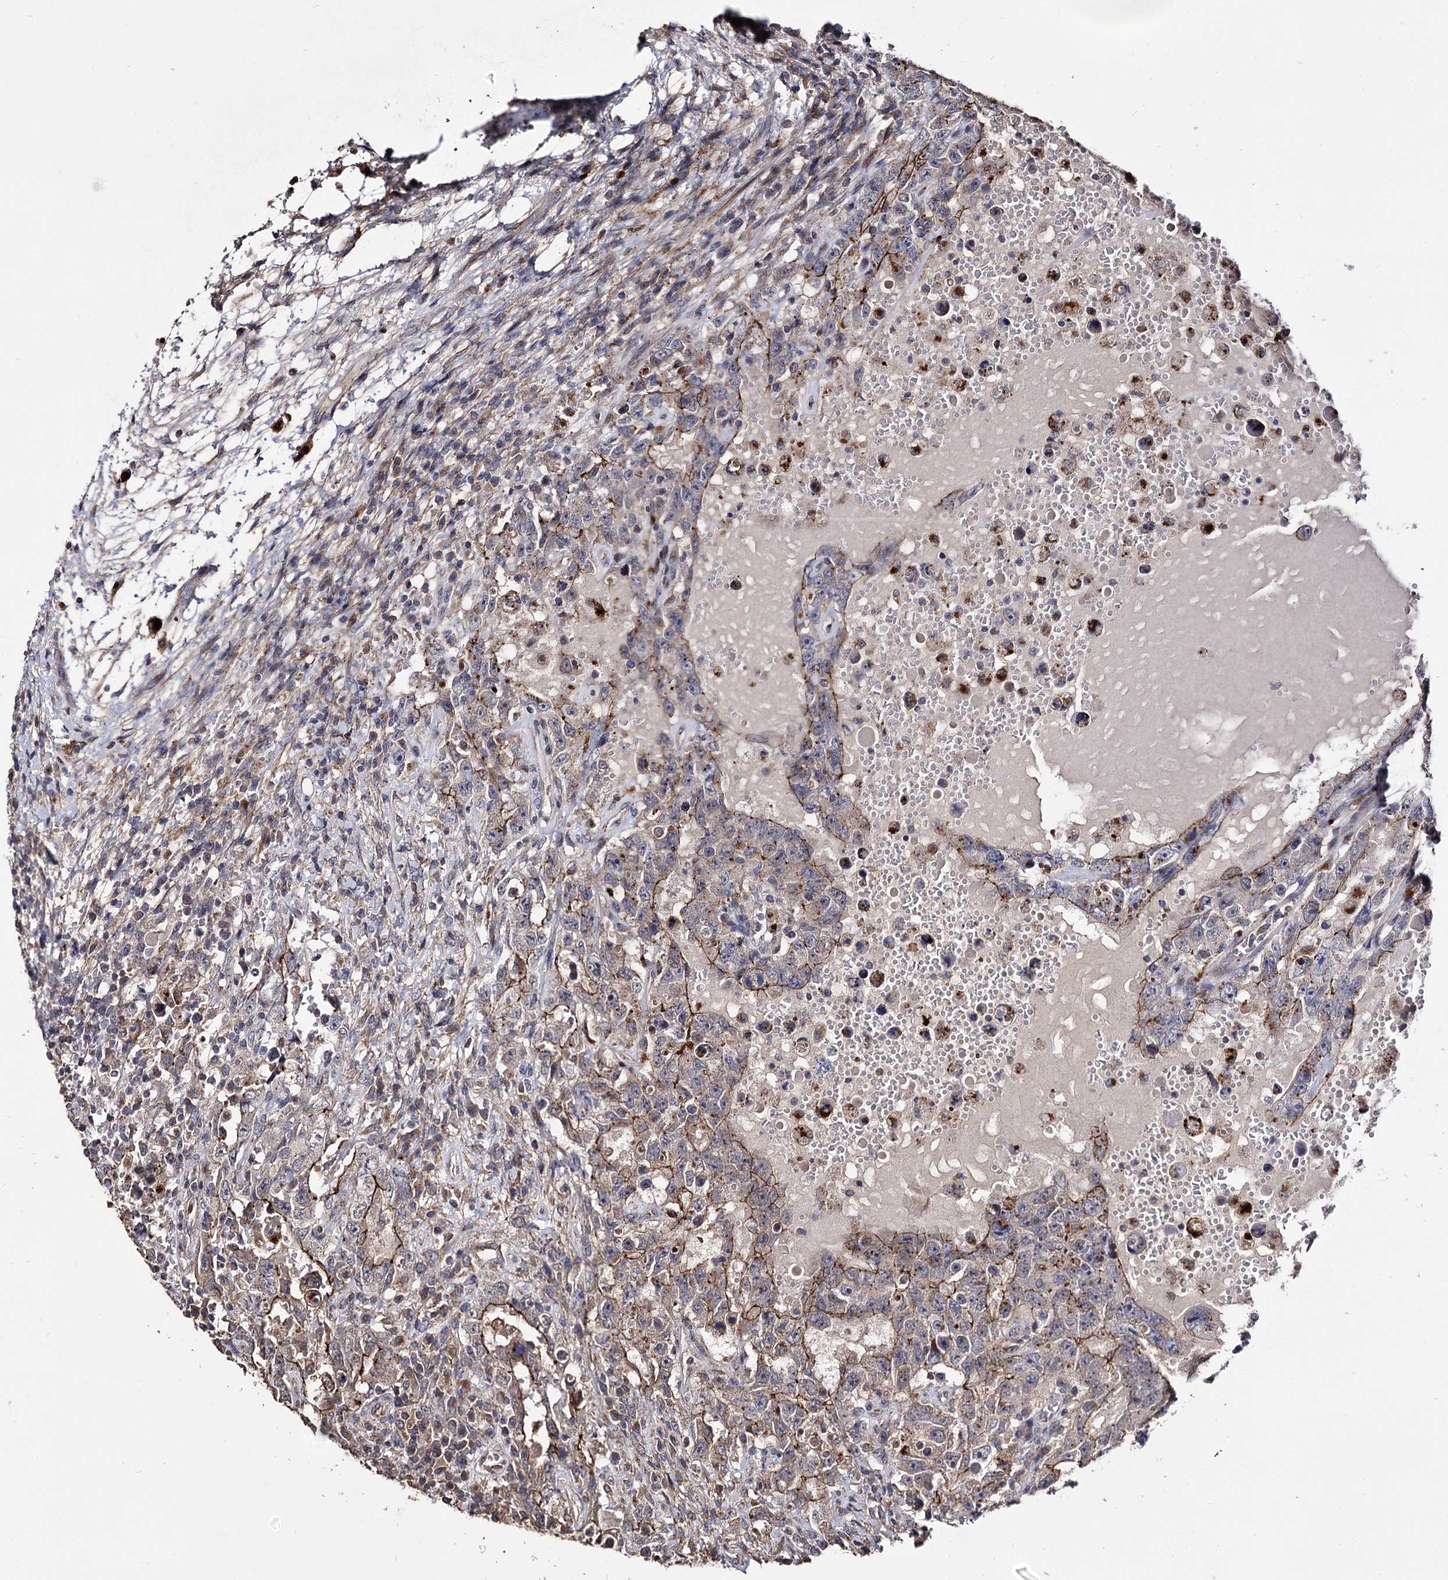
{"staining": {"intensity": "moderate", "quantity": "25%-75%", "location": "cytoplasmic/membranous"}, "tissue": "testis cancer", "cell_type": "Tumor cells", "image_type": "cancer", "snomed": [{"axis": "morphology", "description": "Carcinoma, Embryonal, NOS"}, {"axis": "topography", "description": "Testis"}], "caption": "Testis cancer (embryonal carcinoma) tissue shows moderate cytoplasmic/membranous positivity in approximately 25%-75% of tumor cells, visualized by immunohistochemistry.", "gene": "MICAL2", "patient": {"sex": "male", "age": 26}}